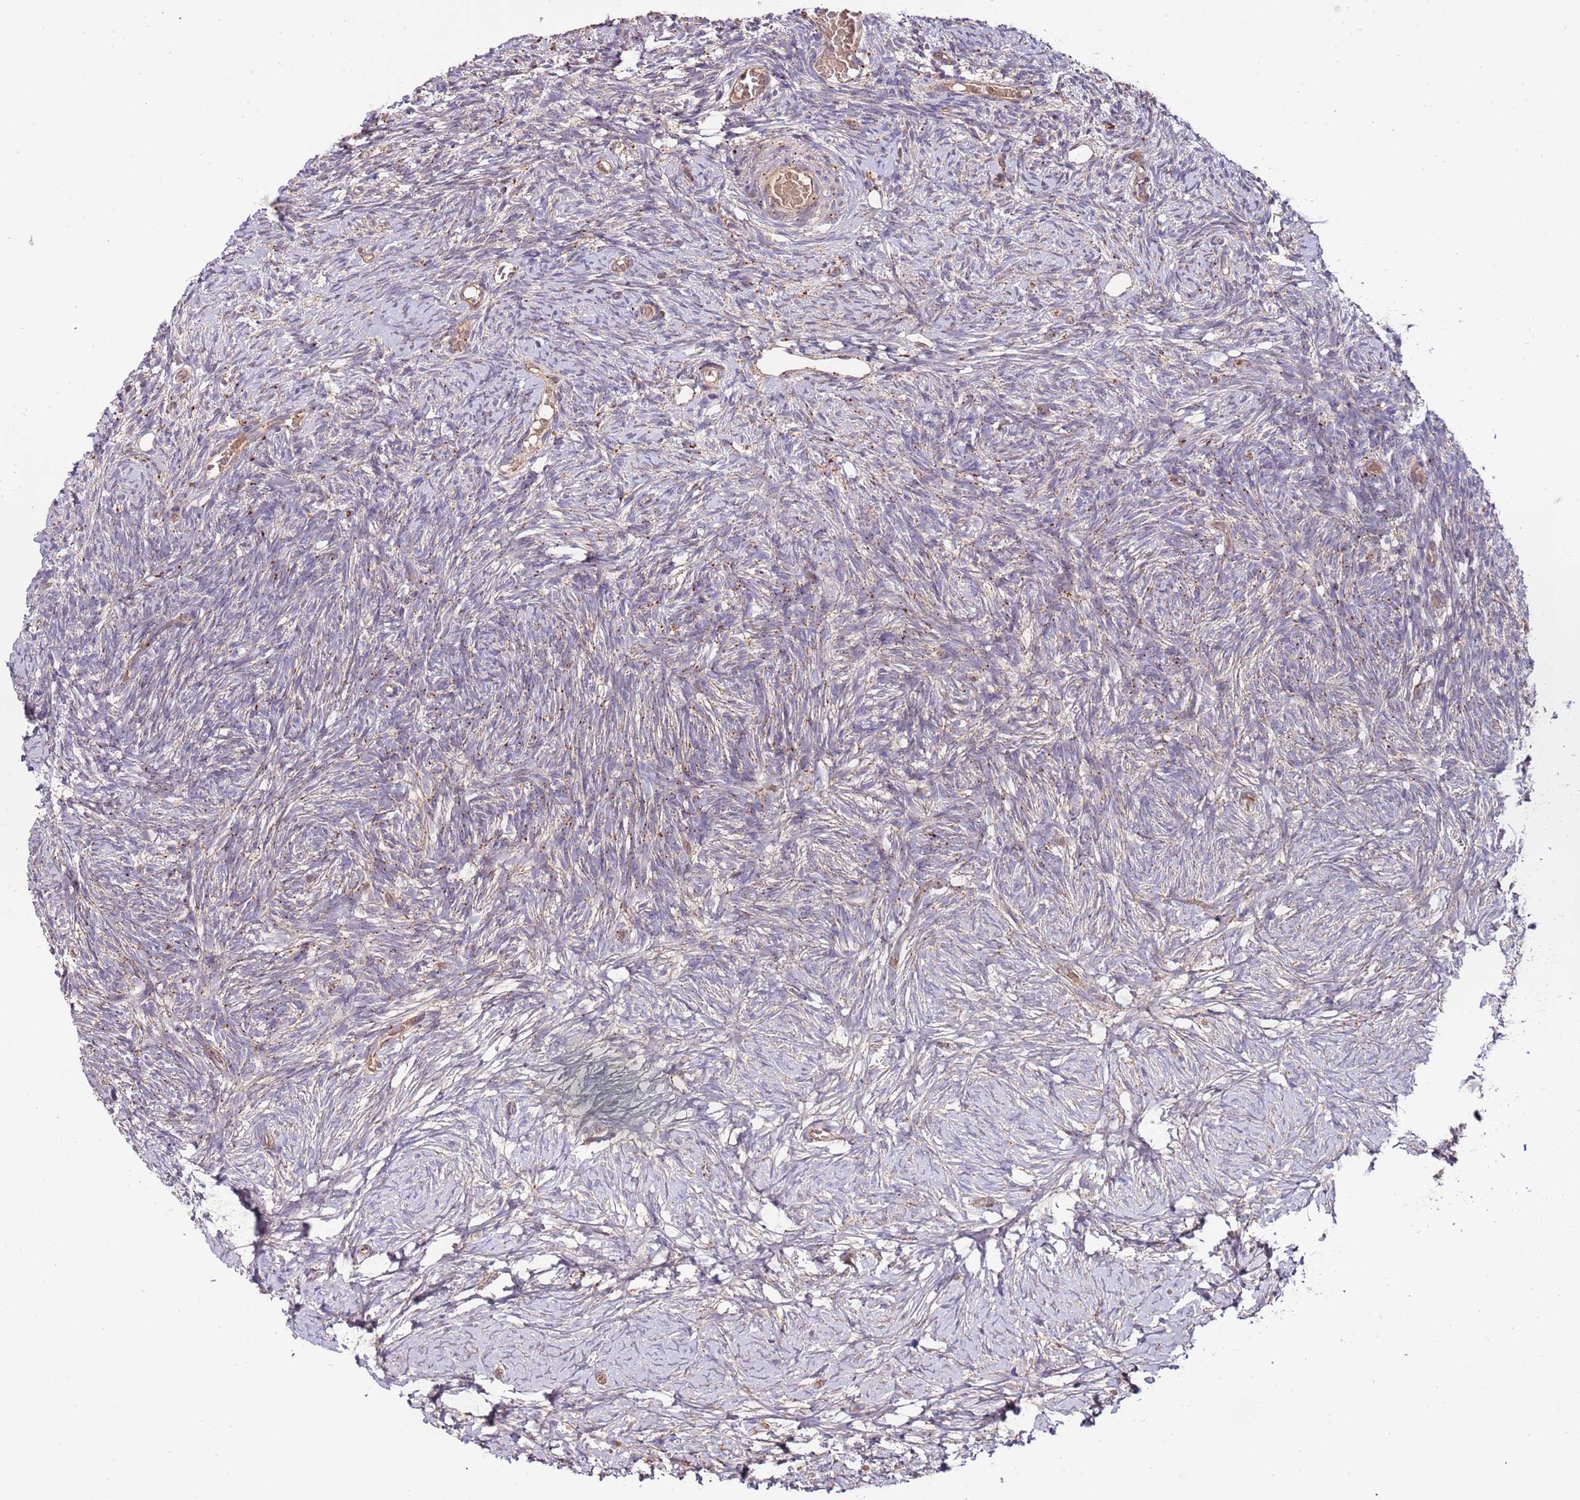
{"staining": {"intensity": "moderate", "quantity": "<25%", "location": "cytoplasmic/membranous"}, "tissue": "ovary", "cell_type": "Ovarian stroma cells", "image_type": "normal", "snomed": [{"axis": "morphology", "description": "Normal tissue, NOS"}, {"axis": "topography", "description": "Ovary"}], "caption": "DAB immunohistochemical staining of benign human ovary demonstrates moderate cytoplasmic/membranous protein expression in approximately <25% of ovarian stroma cells. (IHC, brightfield microscopy, high magnification).", "gene": "DOCK6", "patient": {"sex": "female", "age": 39}}